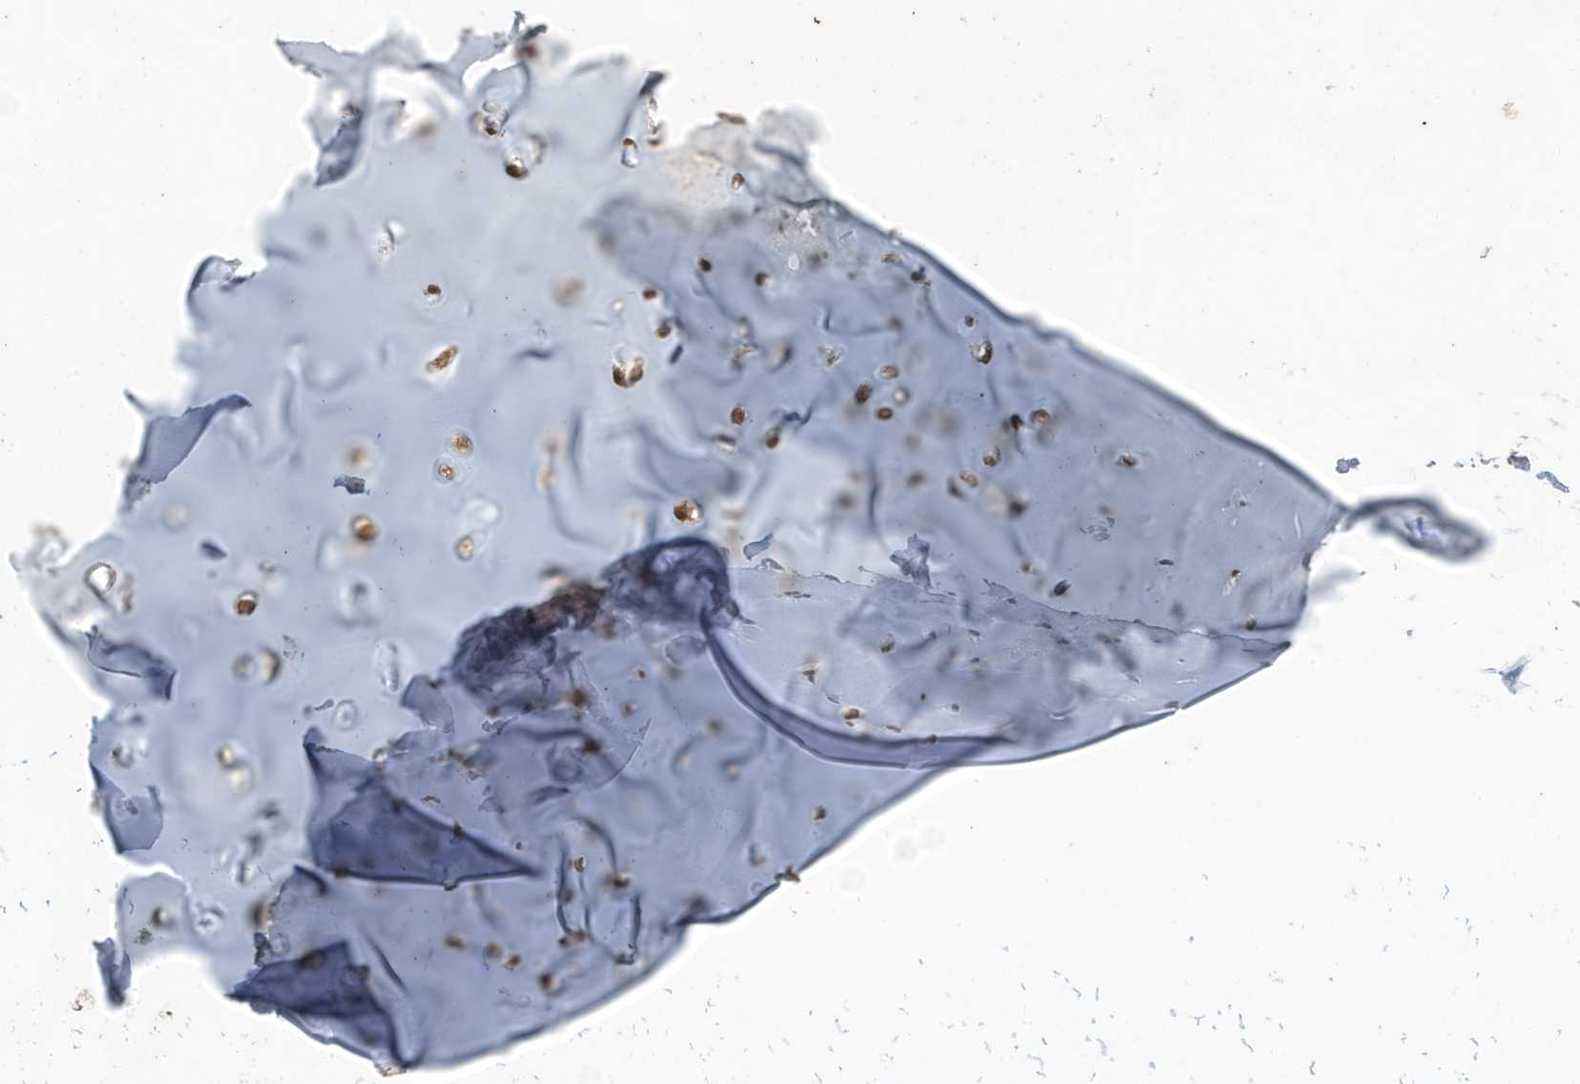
{"staining": {"intensity": "negative", "quantity": "none", "location": "none"}, "tissue": "adipose tissue", "cell_type": "Adipocytes", "image_type": "normal", "snomed": [{"axis": "morphology", "description": "Normal tissue, NOS"}, {"axis": "morphology", "description": "Basal cell carcinoma"}, {"axis": "topography", "description": "Cartilage tissue"}, {"axis": "topography", "description": "Nasopharynx"}, {"axis": "topography", "description": "Oral tissue"}], "caption": "Immunohistochemical staining of unremarkable adipose tissue demonstrates no significant expression in adipocytes.", "gene": "DEFA1", "patient": {"sex": "female", "age": 77}}